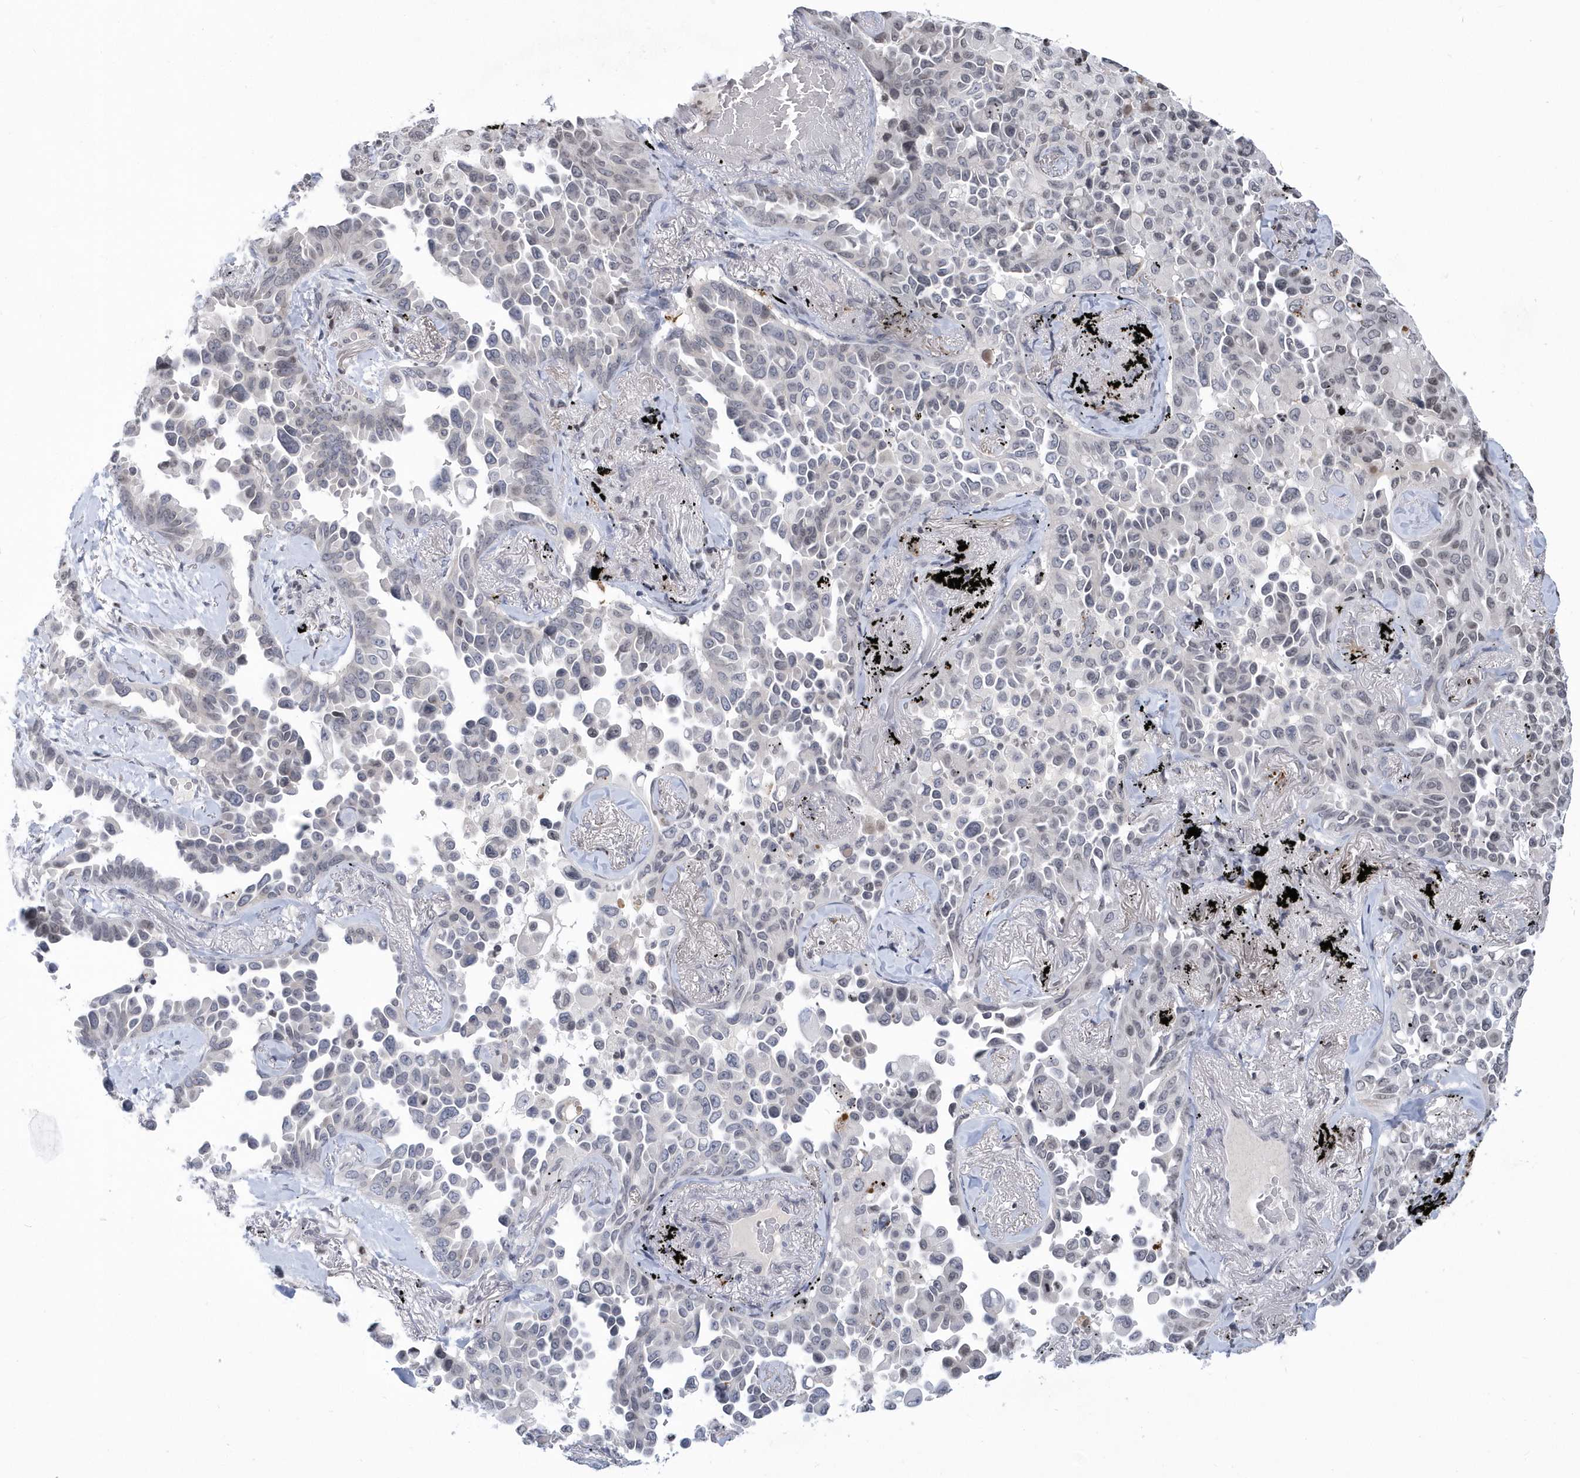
{"staining": {"intensity": "negative", "quantity": "none", "location": "none"}, "tissue": "lung cancer", "cell_type": "Tumor cells", "image_type": "cancer", "snomed": [{"axis": "morphology", "description": "Adenocarcinoma, NOS"}, {"axis": "topography", "description": "Lung"}], "caption": "The micrograph shows no staining of tumor cells in lung cancer (adenocarcinoma).", "gene": "VWA5B2", "patient": {"sex": "female", "age": 67}}